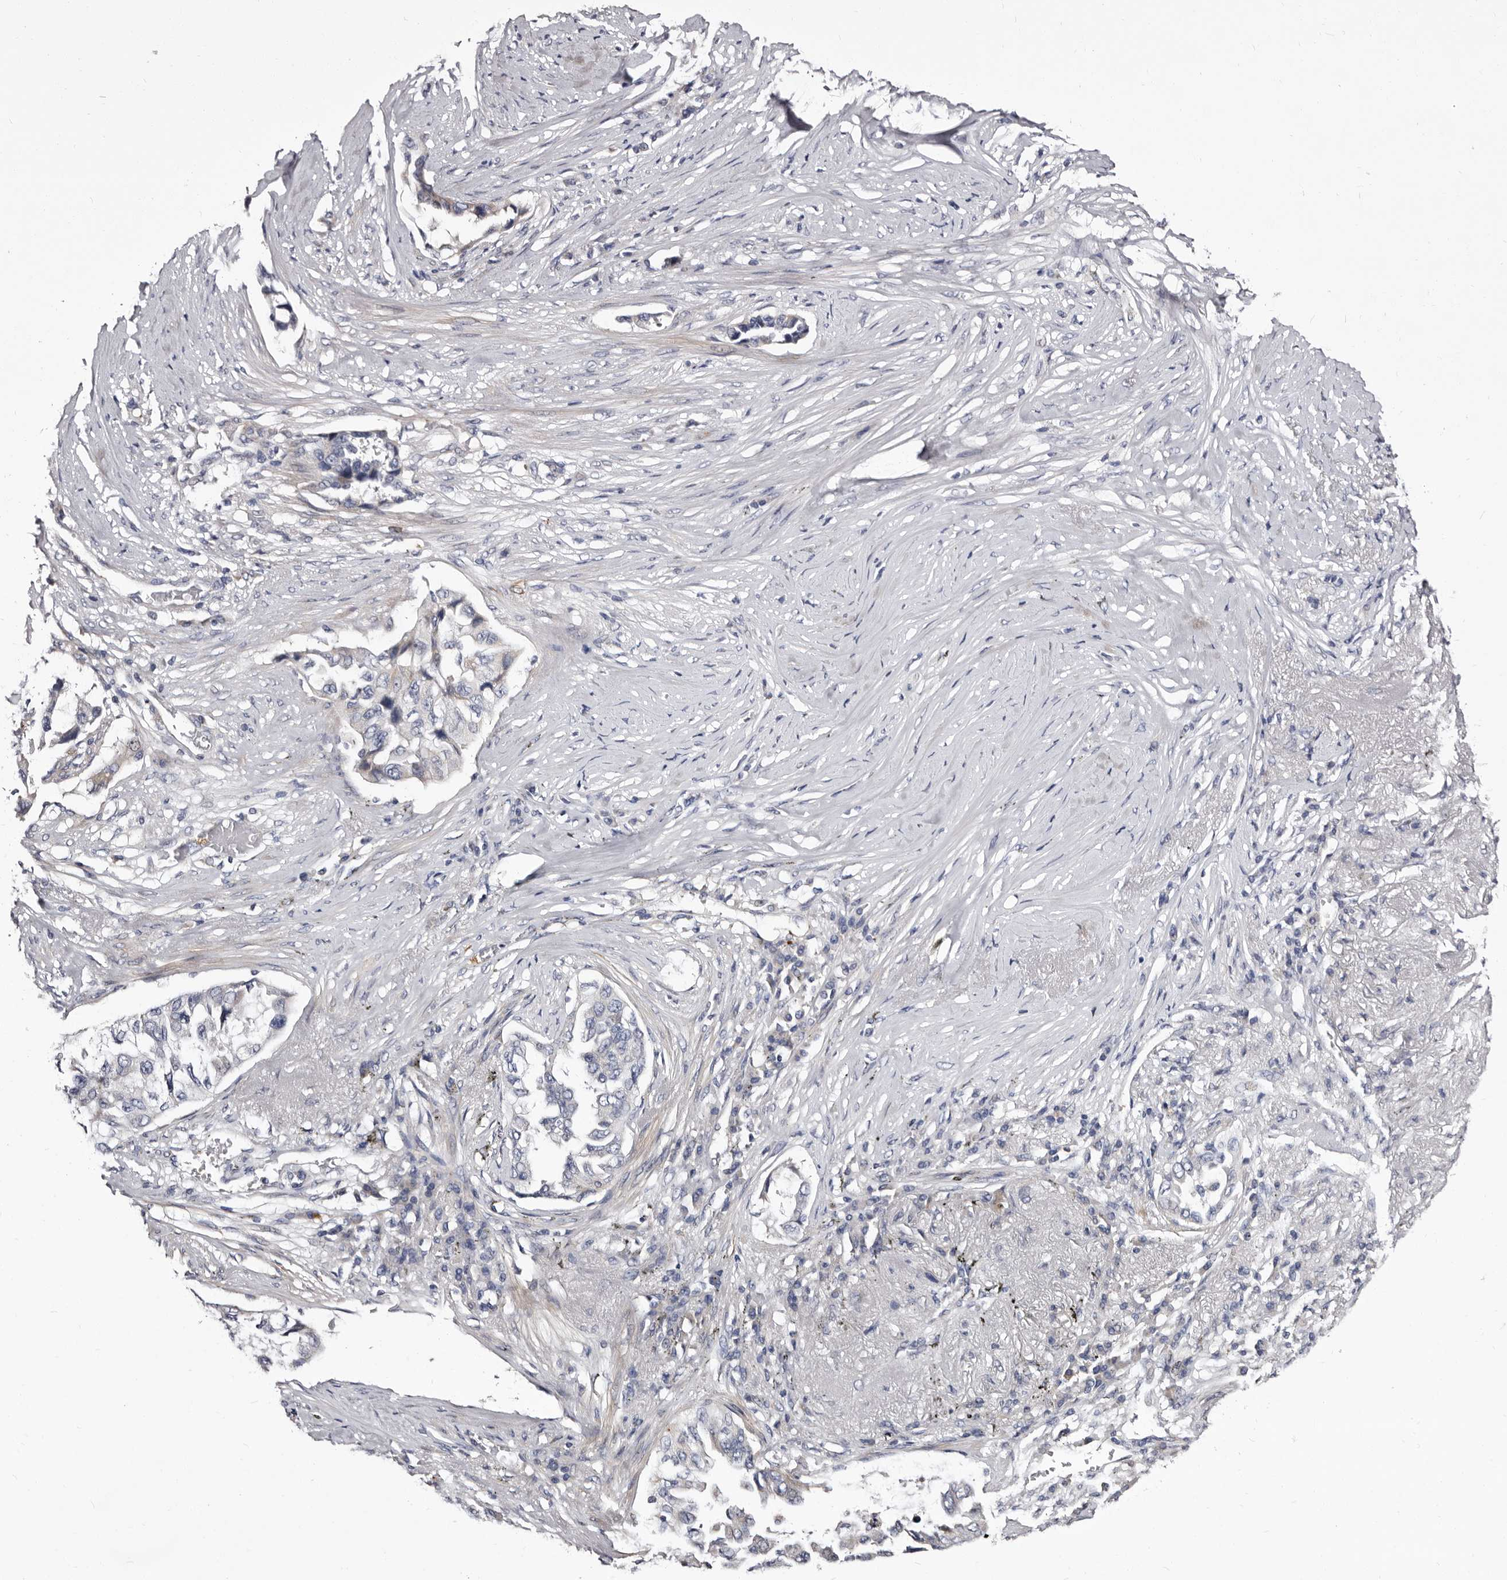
{"staining": {"intensity": "negative", "quantity": "none", "location": "none"}, "tissue": "lung cancer", "cell_type": "Tumor cells", "image_type": "cancer", "snomed": [{"axis": "morphology", "description": "Adenocarcinoma, NOS"}, {"axis": "topography", "description": "Lung"}], "caption": "Tumor cells show no significant expression in lung adenocarcinoma.", "gene": "AUNIP", "patient": {"sex": "female", "age": 51}}